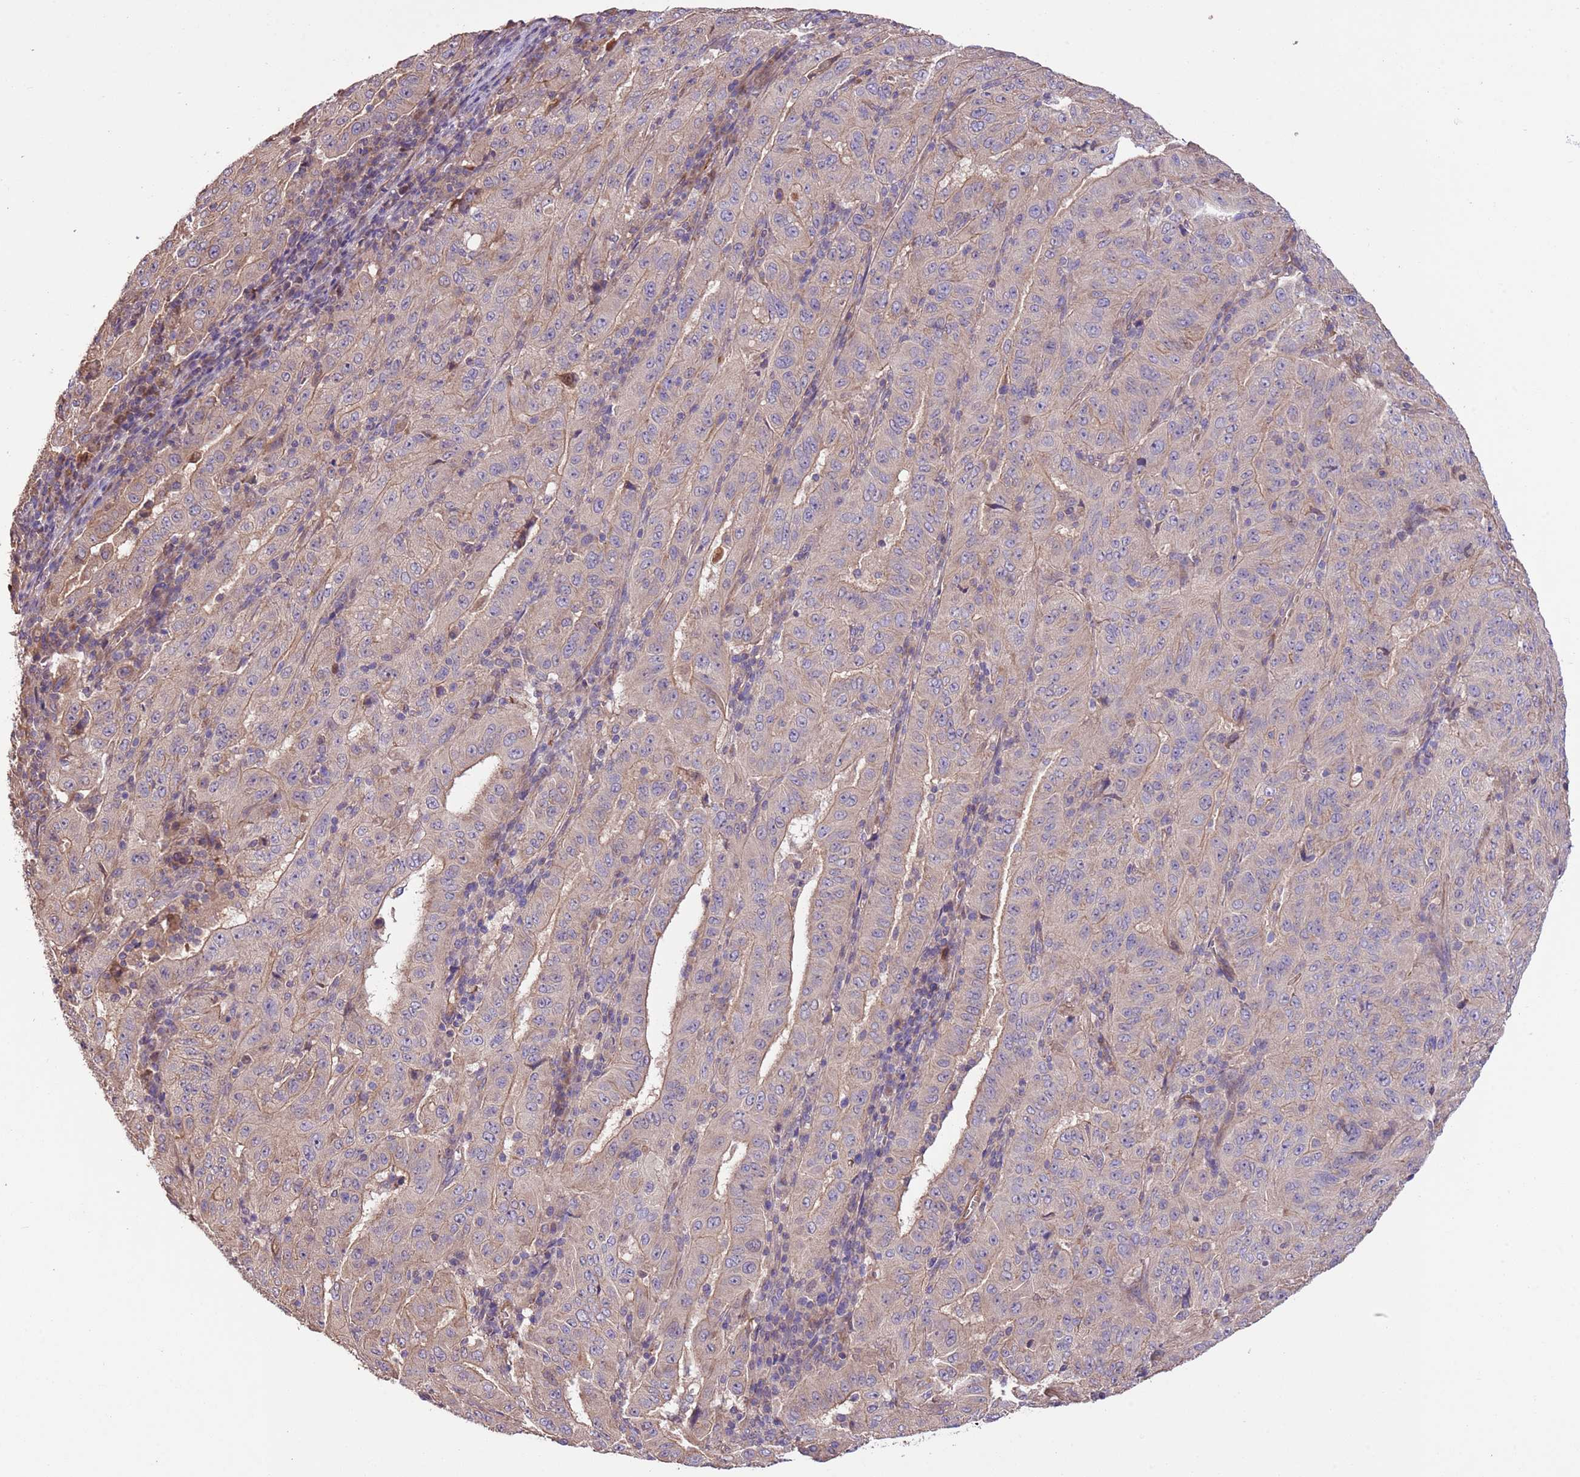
{"staining": {"intensity": "weak", "quantity": "<25%", "location": "cytoplasmic/membranous"}, "tissue": "pancreatic cancer", "cell_type": "Tumor cells", "image_type": "cancer", "snomed": [{"axis": "morphology", "description": "Adenocarcinoma, NOS"}, {"axis": "topography", "description": "Pancreas"}], "caption": "Tumor cells show no significant protein staining in pancreatic adenocarcinoma.", "gene": "FAM89B", "patient": {"sex": "male", "age": 63}}